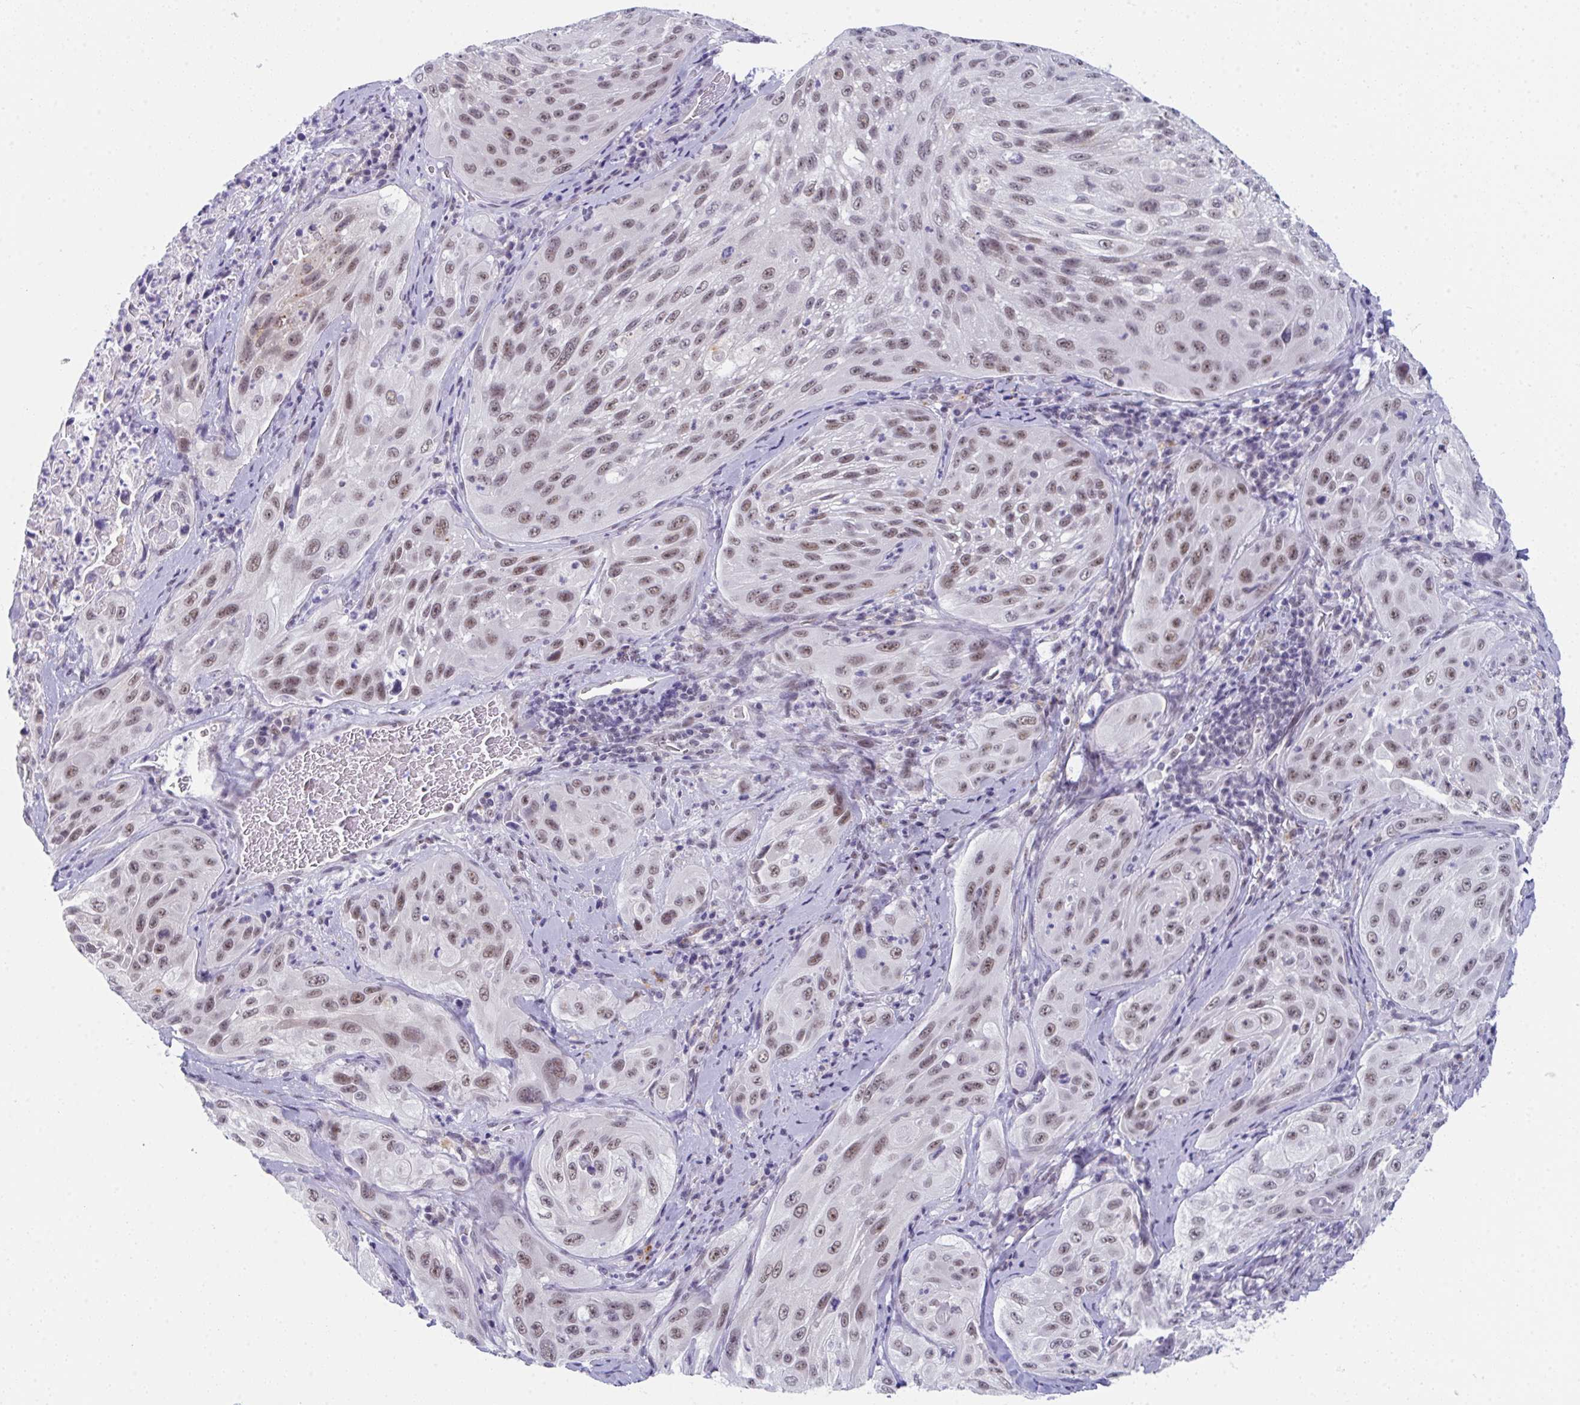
{"staining": {"intensity": "moderate", "quantity": ">75%", "location": "nuclear"}, "tissue": "cervical cancer", "cell_type": "Tumor cells", "image_type": "cancer", "snomed": [{"axis": "morphology", "description": "Squamous cell carcinoma, NOS"}, {"axis": "topography", "description": "Cervix"}], "caption": "Brown immunohistochemical staining in cervical squamous cell carcinoma exhibits moderate nuclear staining in about >75% of tumor cells.", "gene": "CDK13", "patient": {"sex": "female", "age": 42}}